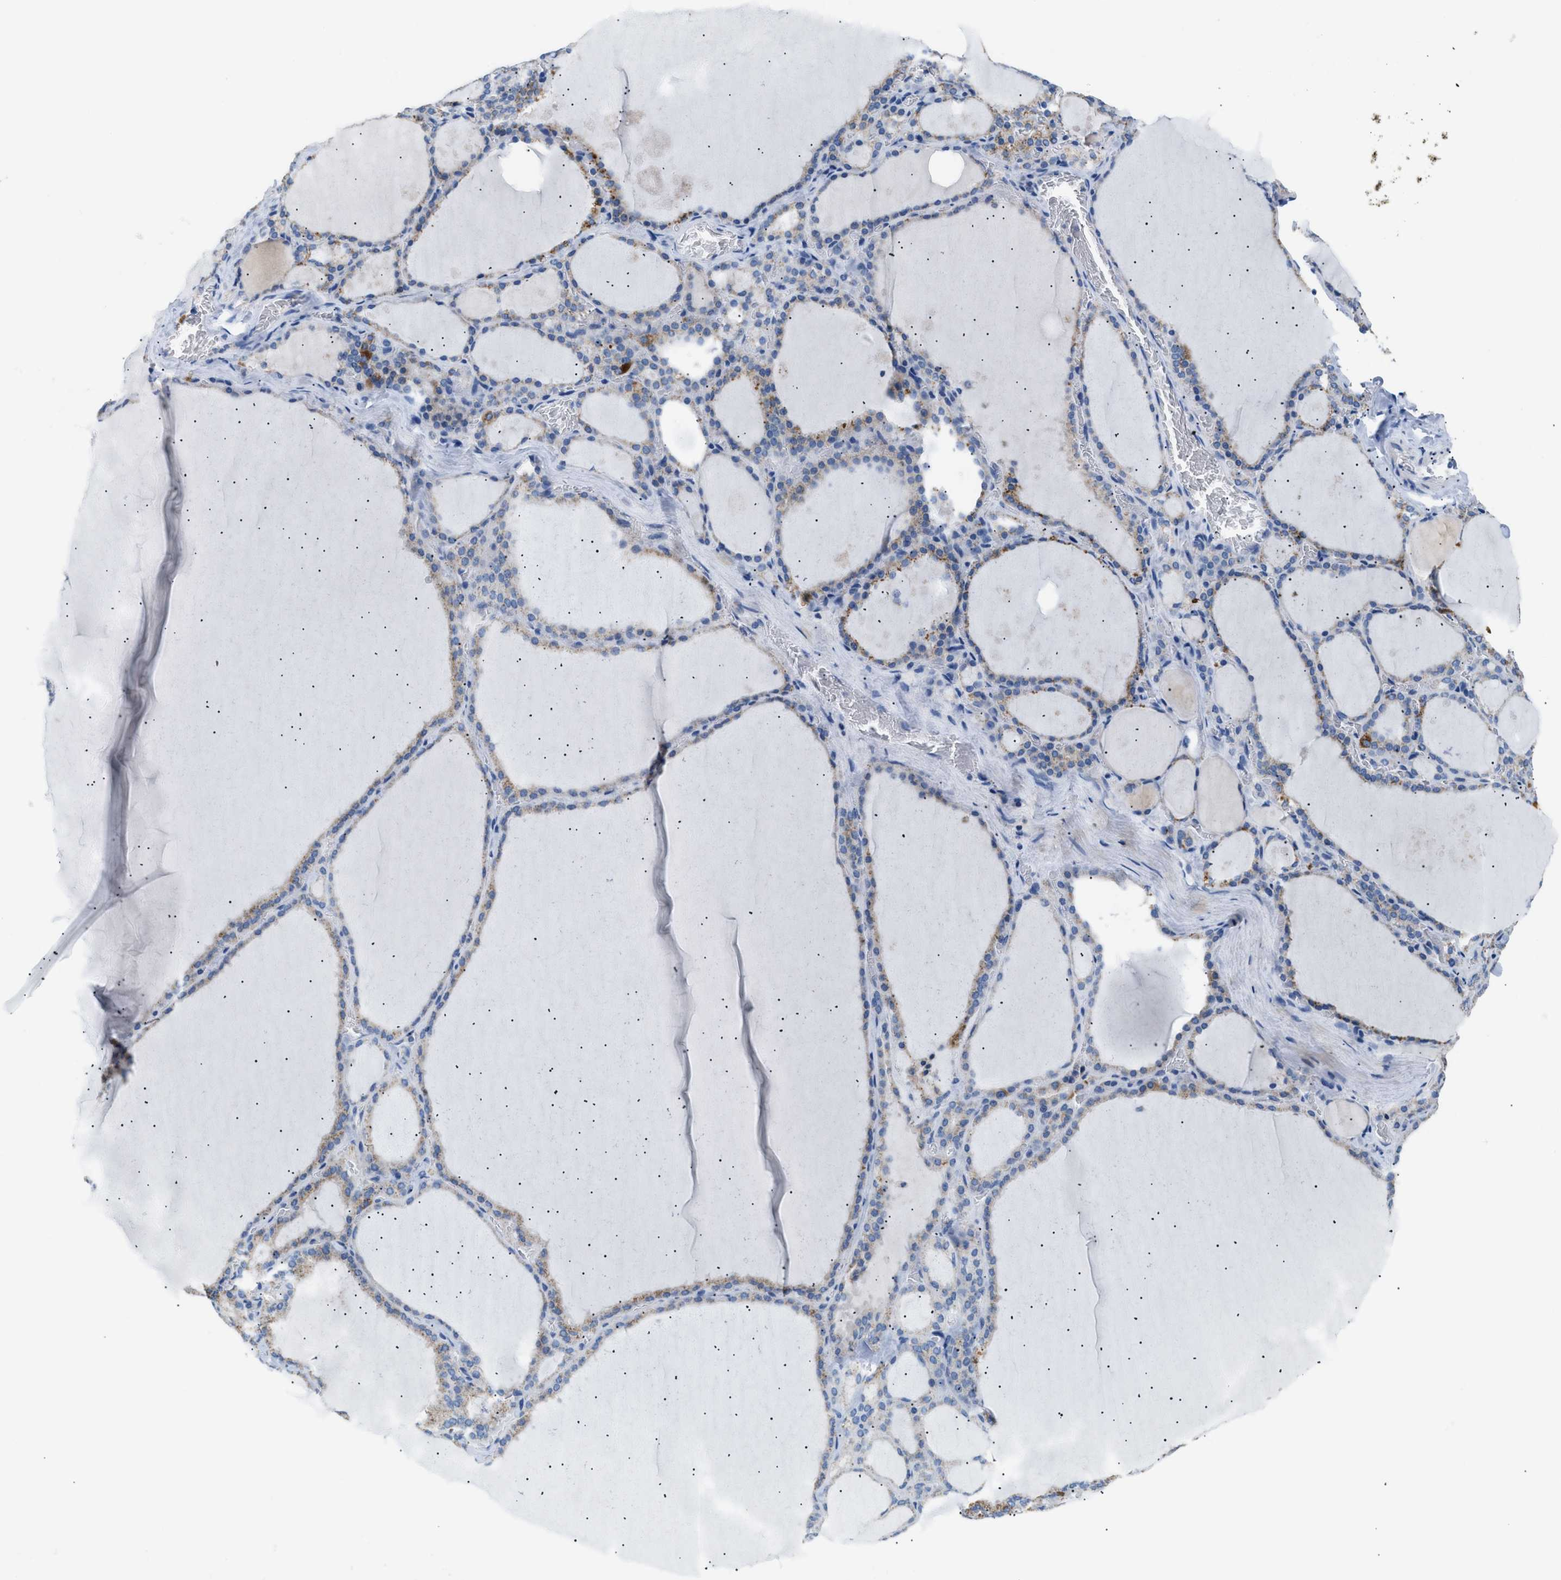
{"staining": {"intensity": "moderate", "quantity": "25%-75%", "location": "cytoplasmic/membranous"}, "tissue": "thyroid gland", "cell_type": "Glandular cells", "image_type": "normal", "snomed": [{"axis": "morphology", "description": "Normal tissue, NOS"}, {"axis": "topography", "description": "Thyroid gland"}], "caption": "Unremarkable thyroid gland demonstrates moderate cytoplasmic/membranous staining in approximately 25%-75% of glandular cells, visualized by immunohistochemistry. The staining is performed using DAB brown chromogen to label protein expression. The nuclei are counter-stained blue using hematoxylin.", "gene": "ILDR1", "patient": {"sex": "male", "age": 56}}